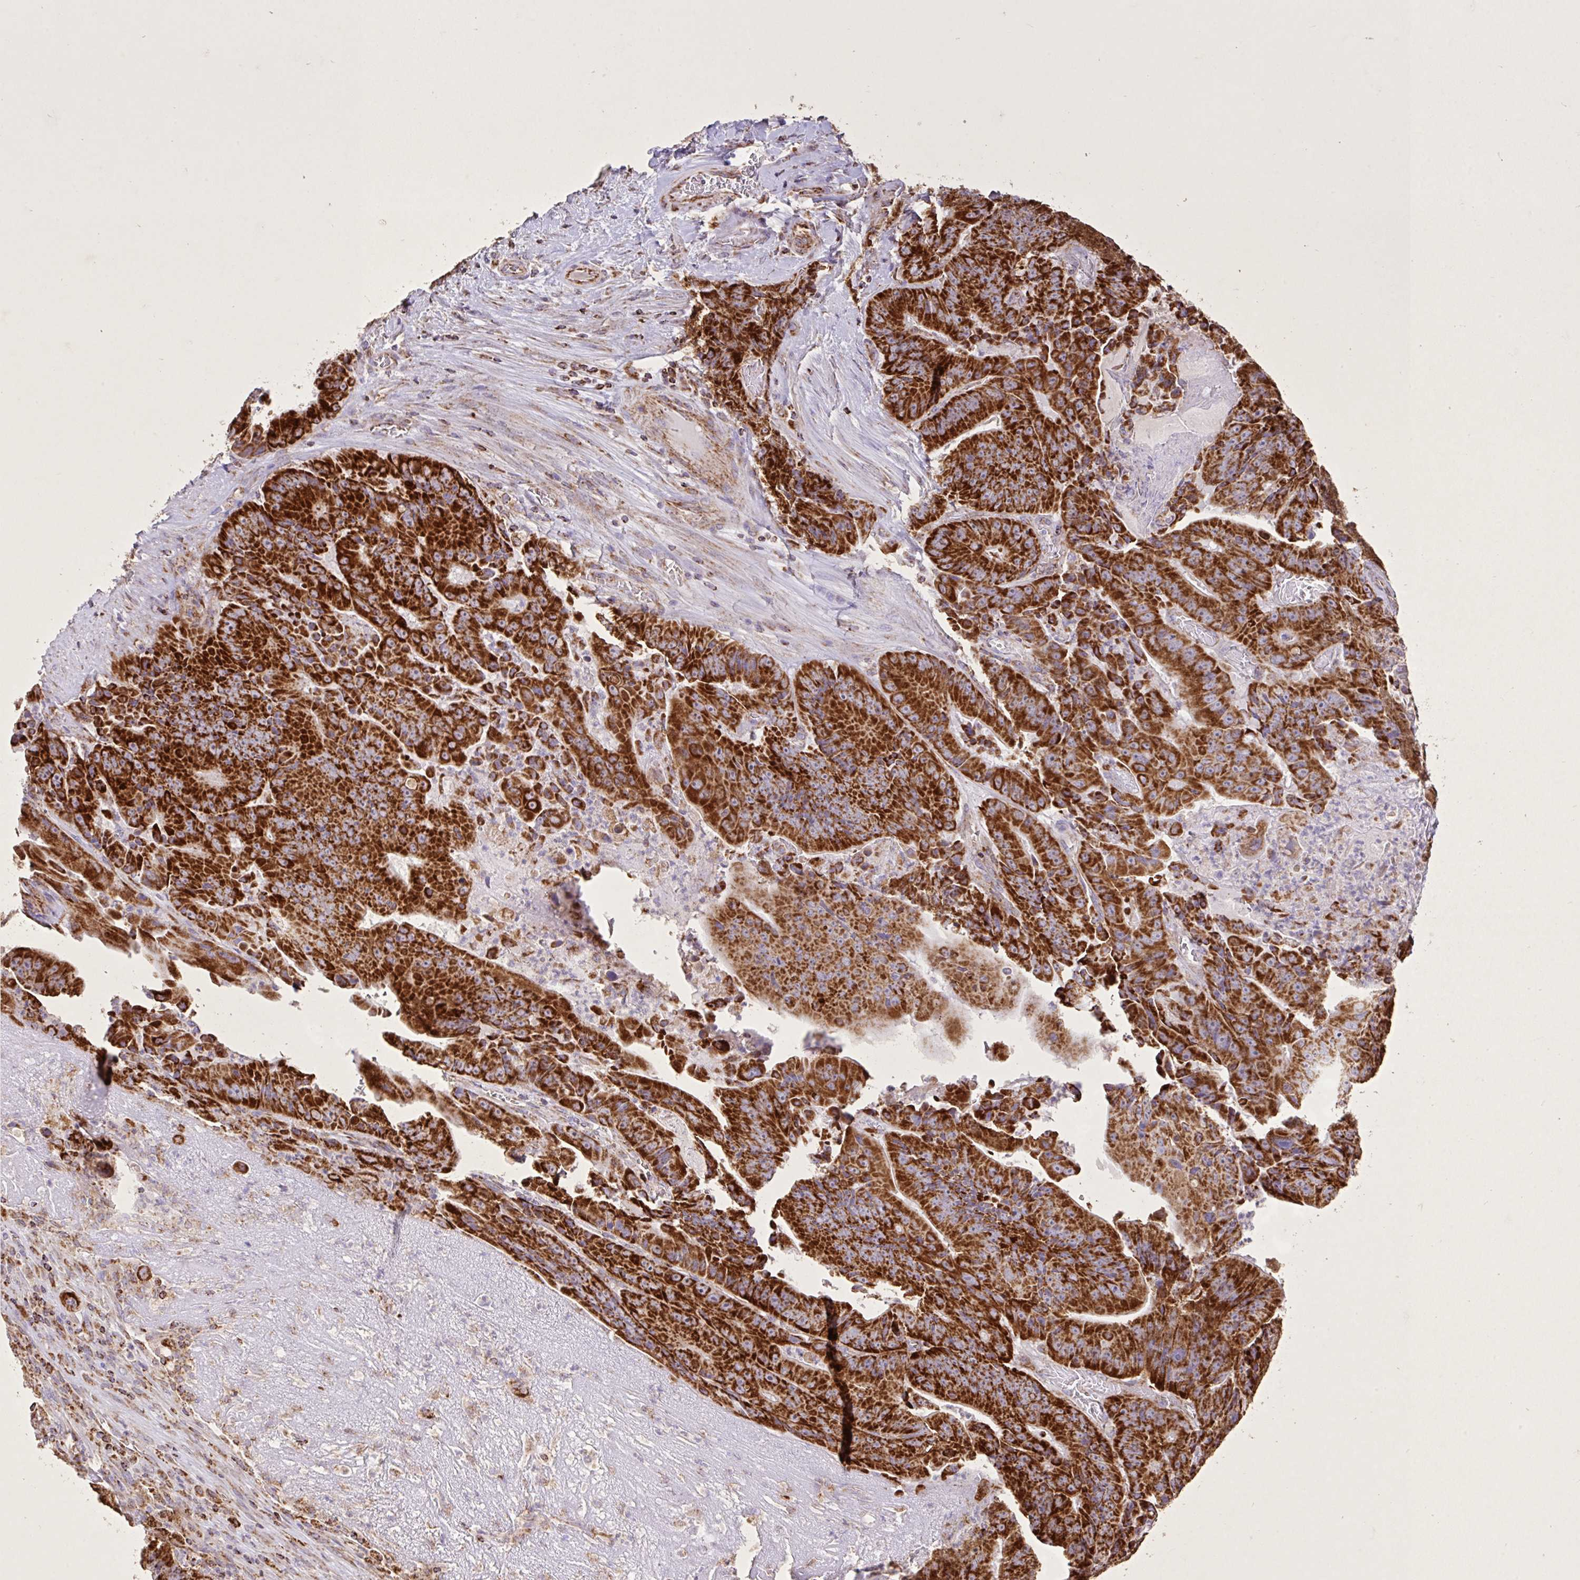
{"staining": {"intensity": "strong", "quantity": ">75%", "location": "cytoplasmic/membranous"}, "tissue": "colorectal cancer", "cell_type": "Tumor cells", "image_type": "cancer", "snomed": [{"axis": "morphology", "description": "Adenocarcinoma, NOS"}, {"axis": "topography", "description": "Colon"}], "caption": "Immunohistochemistry (DAB (3,3'-diaminobenzidine)) staining of human colorectal cancer shows strong cytoplasmic/membranous protein expression in about >75% of tumor cells.", "gene": "AGK", "patient": {"sex": "female", "age": 86}}